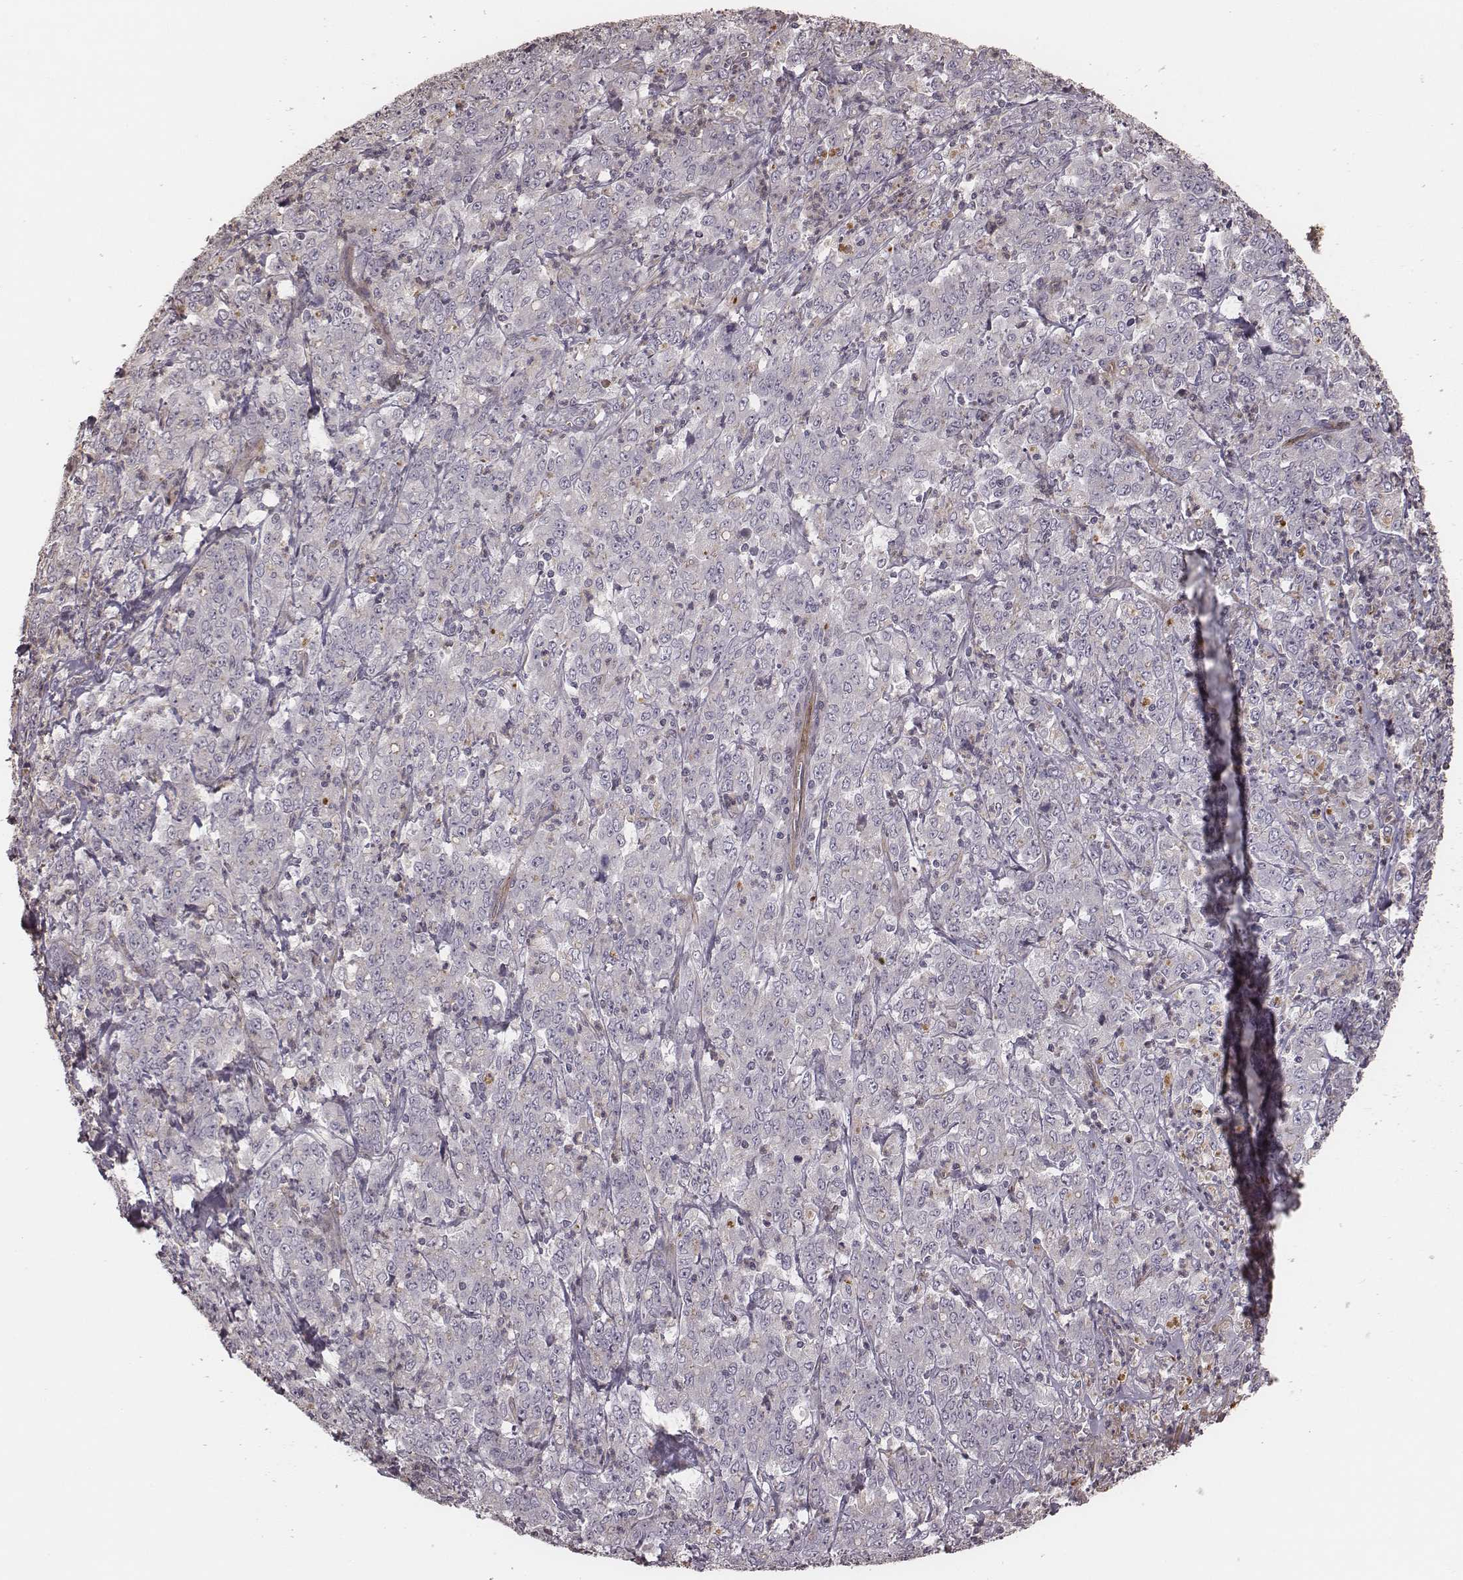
{"staining": {"intensity": "negative", "quantity": "none", "location": "none"}, "tissue": "stomach cancer", "cell_type": "Tumor cells", "image_type": "cancer", "snomed": [{"axis": "morphology", "description": "Adenocarcinoma, NOS"}, {"axis": "topography", "description": "Stomach, lower"}], "caption": "This is an immunohistochemistry (IHC) histopathology image of adenocarcinoma (stomach). There is no expression in tumor cells.", "gene": "OTOGL", "patient": {"sex": "female", "age": 71}}